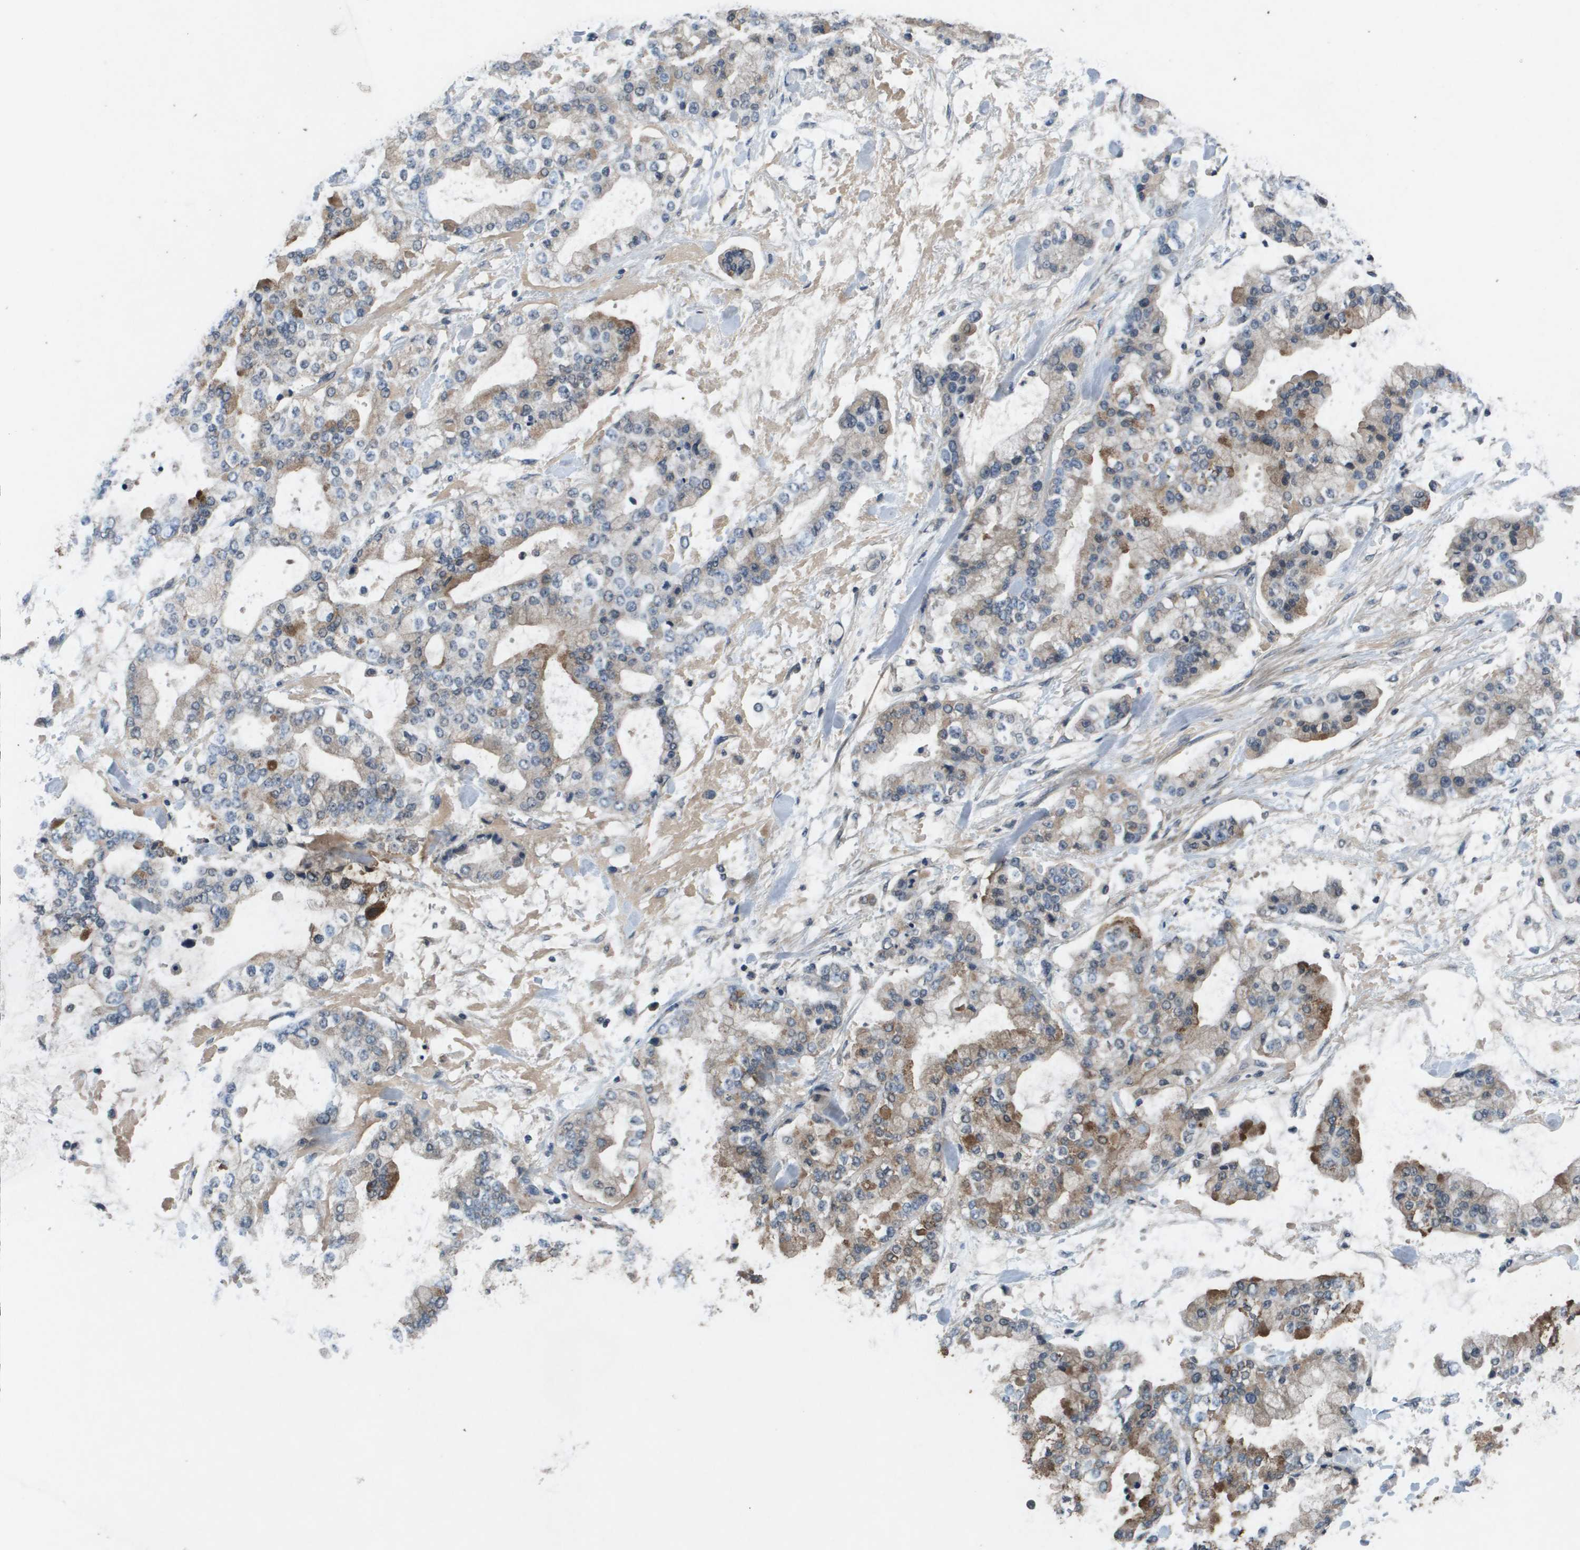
{"staining": {"intensity": "moderate", "quantity": "<25%", "location": "cytoplasmic/membranous"}, "tissue": "stomach cancer", "cell_type": "Tumor cells", "image_type": "cancer", "snomed": [{"axis": "morphology", "description": "Normal tissue, NOS"}, {"axis": "morphology", "description": "Adenocarcinoma, NOS"}, {"axis": "topography", "description": "Stomach, upper"}, {"axis": "topography", "description": "Stomach"}], "caption": "There is low levels of moderate cytoplasmic/membranous positivity in tumor cells of stomach cancer, as demonstrated by immunohistochemical staining (brown color).", "gene": "PROC", "patient": {"sex": "male", "age": 76}}